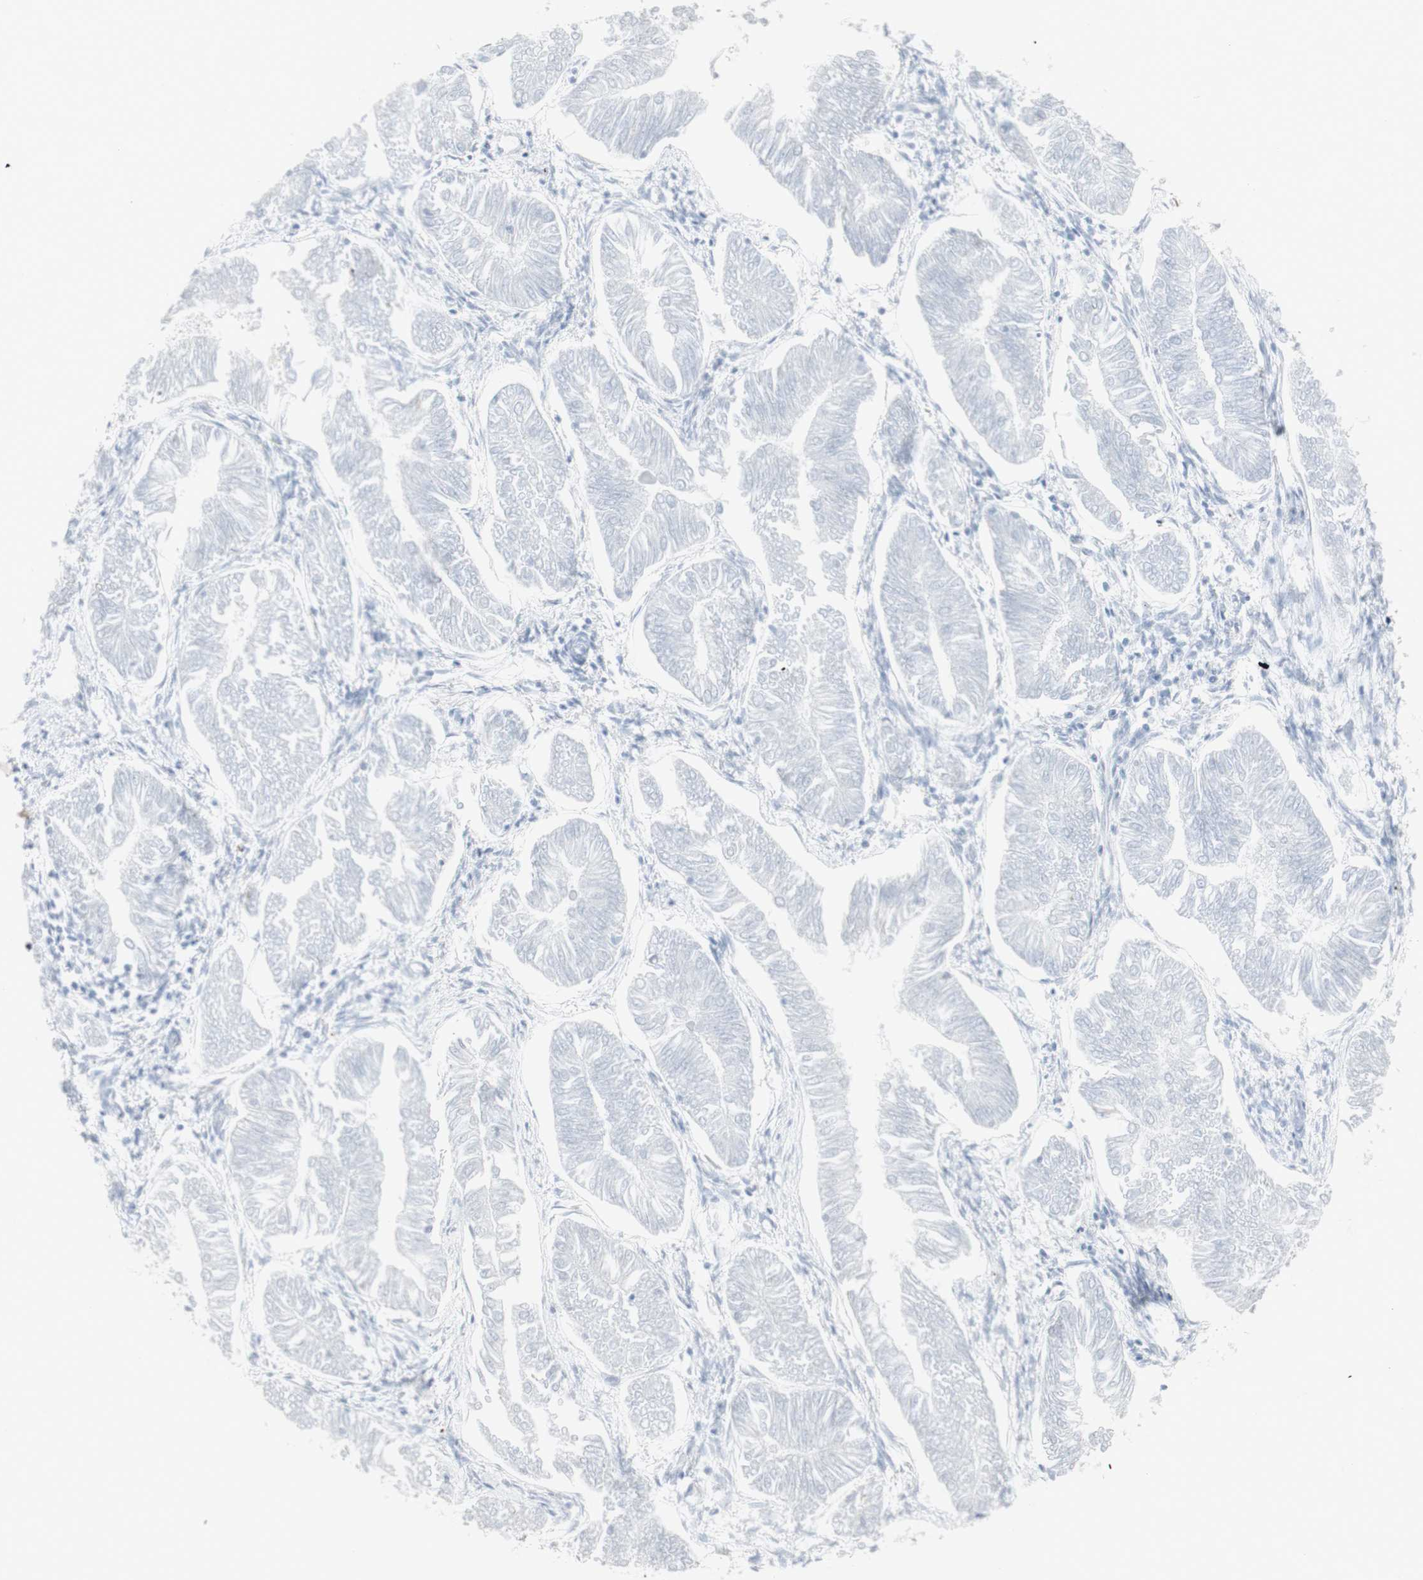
{"staining": {"intensity": "negative", "quantity": "none", "location": "none"}, "tissue": "endometrial cancer", "cell_type": "Tumor cells", "image_type": "cancer", "snomed": [{"axis": "morphology", "description": "Adenocarcinoma, NOS"}, {"axis": "topography", "description": "Endometrium"}], "caption": "There is no significant expression in tumor cells of endometrial cancer.", "gene": "ENSG00000198211", "patient": {"sex": "female", "age": 53}}